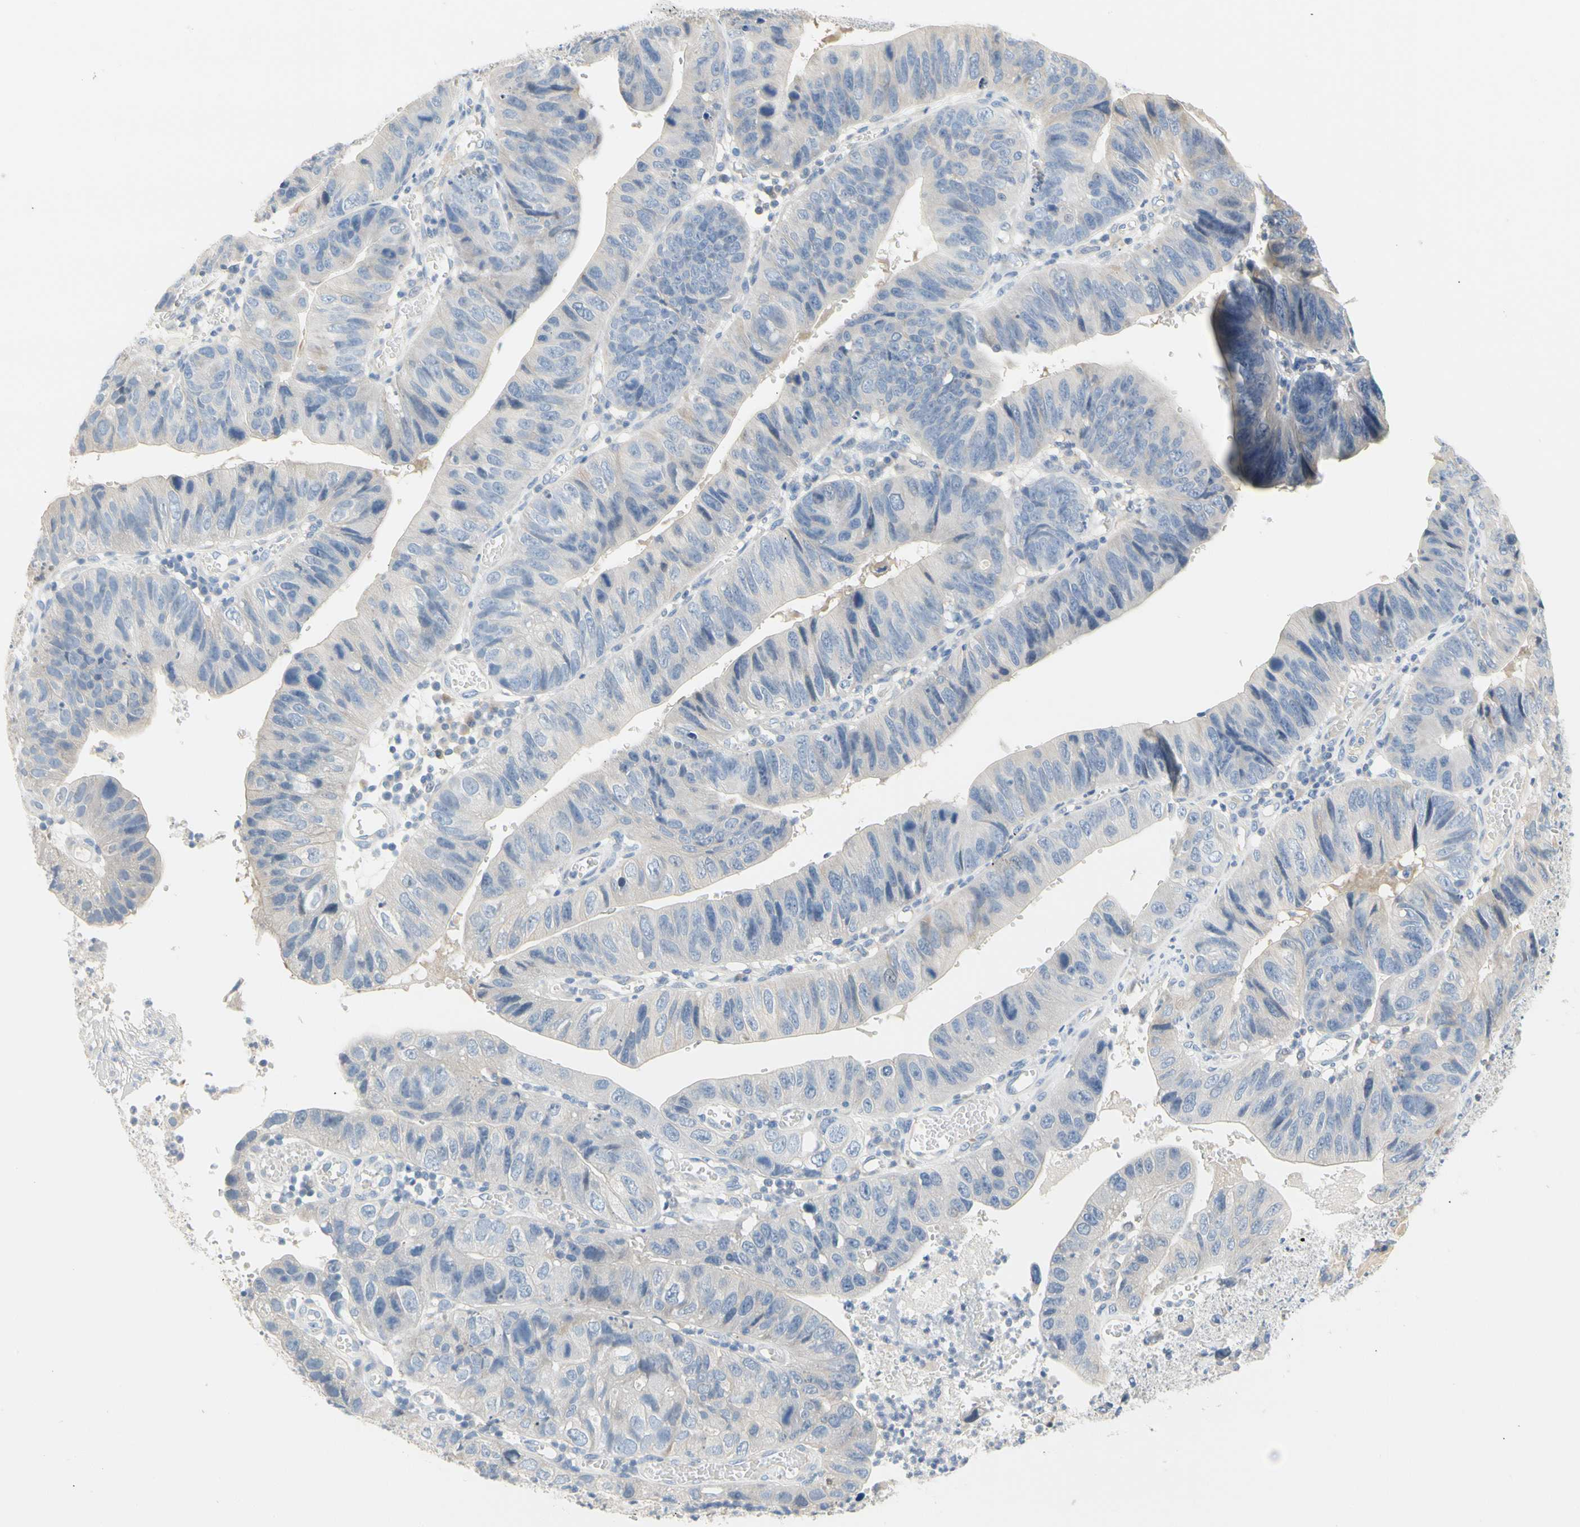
{"staining": {"intensity": "negative", "quantity": "none", "location": "none"}, "tissue": "stomach cancer", "cell_type": "Tumor cells", "image_type": "cancer", "snomed": [{"axis": "morphology", "description": "Adenocarcinoma, NOS"}, {"axis": "topography", "description": "Stomach"}], "caption": "A micrograph of human stomach cancer is negative for staining in tumor cells.", "gene": "CCM2L", "patient": {"sex": "male", "age": 59}}